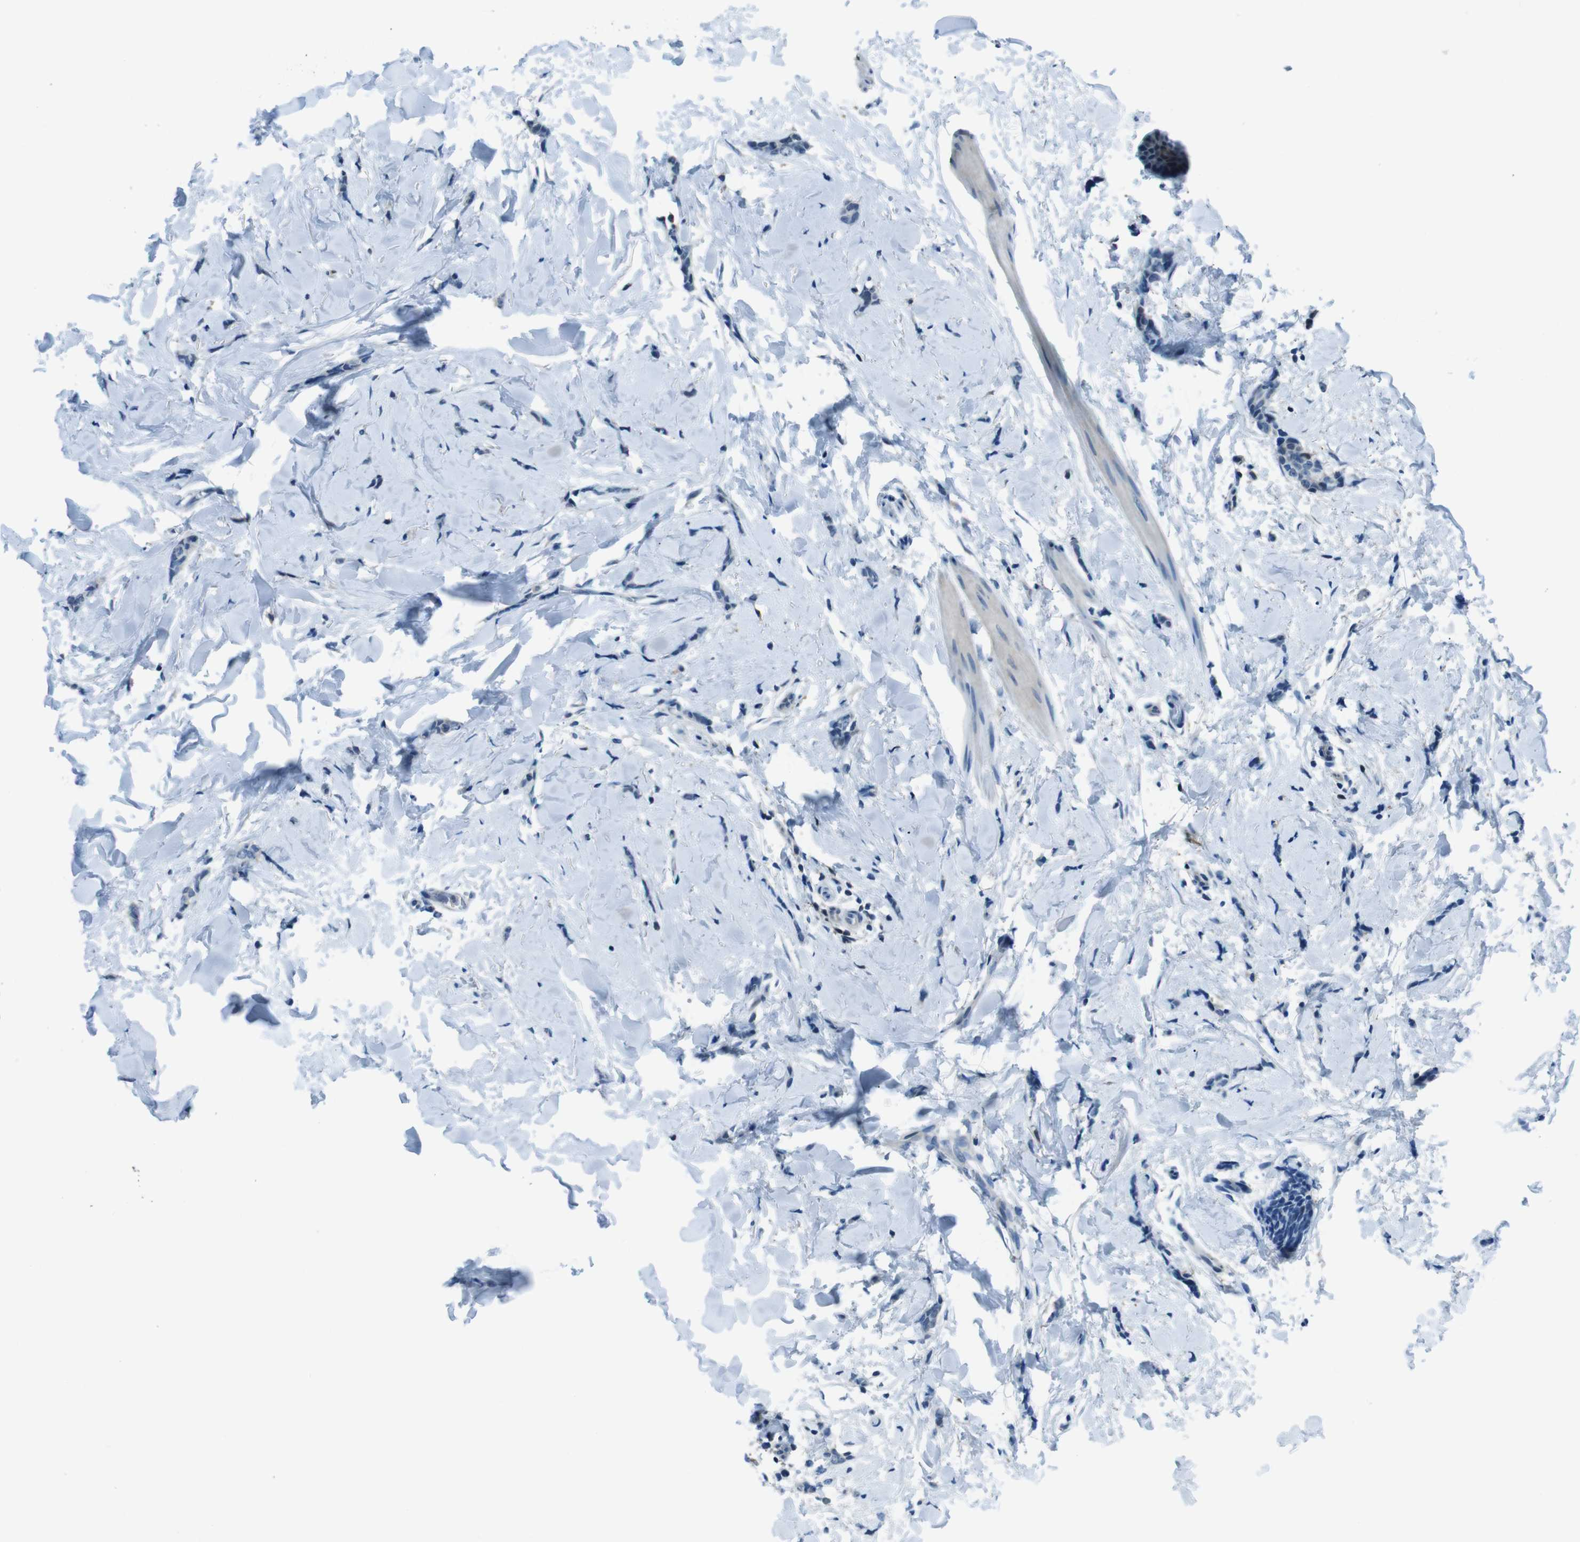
{"staining": {"intensity": "negative", "quantity": "none", "location": "none"}, "tissue": "breast cancer", "cell_type": "Tumor cells", "image_type": "cancer", "snomed": [{"axis": "morphology", "description": "Lobular carcinoma"}, {"axis": "topography", "description": "Skin"}, {"axis": "topography", "description": "Breast"}], "caption": "Immunohistochemistry histopathology image of neoplastic tissue: lobular carcinoma (breast) stained with DAB reveals no significant protein expression in tumor cells. Nuclei are stained in blue.", "gene": "NANOS2", "patient": {"sex": "female", "age": 46}}